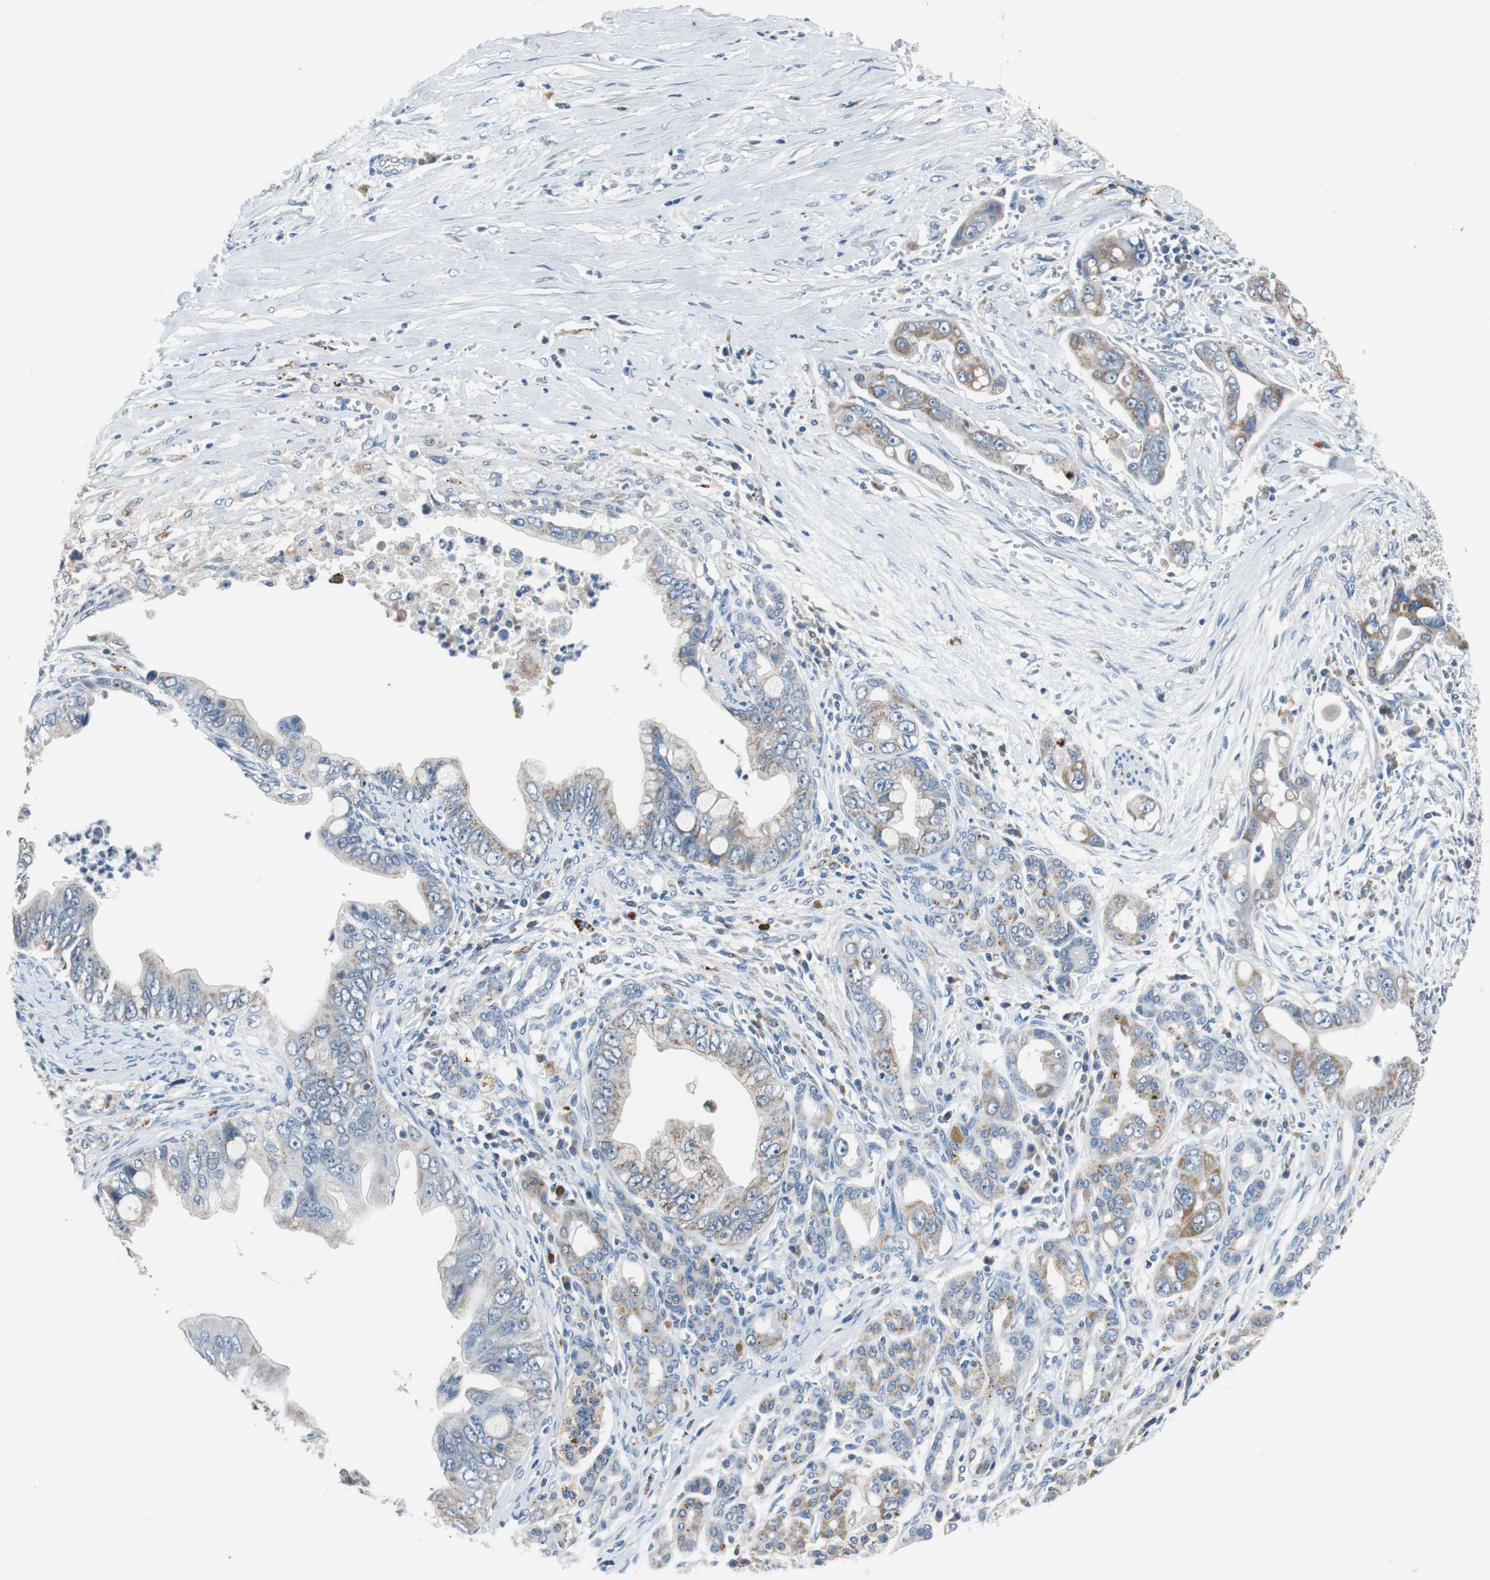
{"staining": {"intensity": "weak", "quantity": "<25%", "location": "cytoplasmic/membranous"}, "tissue": "pancreatic cancer", "cell_type": "Tumor cells", "image_type": "cancer", "snomed": [{"axis": "morphology", "description": "Adenocarcinoma, NOS"}, {"axis": "topography", "description": "Pancreas"}], "caption": "Human adenocarcinoma (pancreatic) stained for a protein using immunohistochemistry (IHC) demonstrates no positivity in tumor cells.", "gene": "NLGN1", "patient": {"sex": "male", "age": 59}}